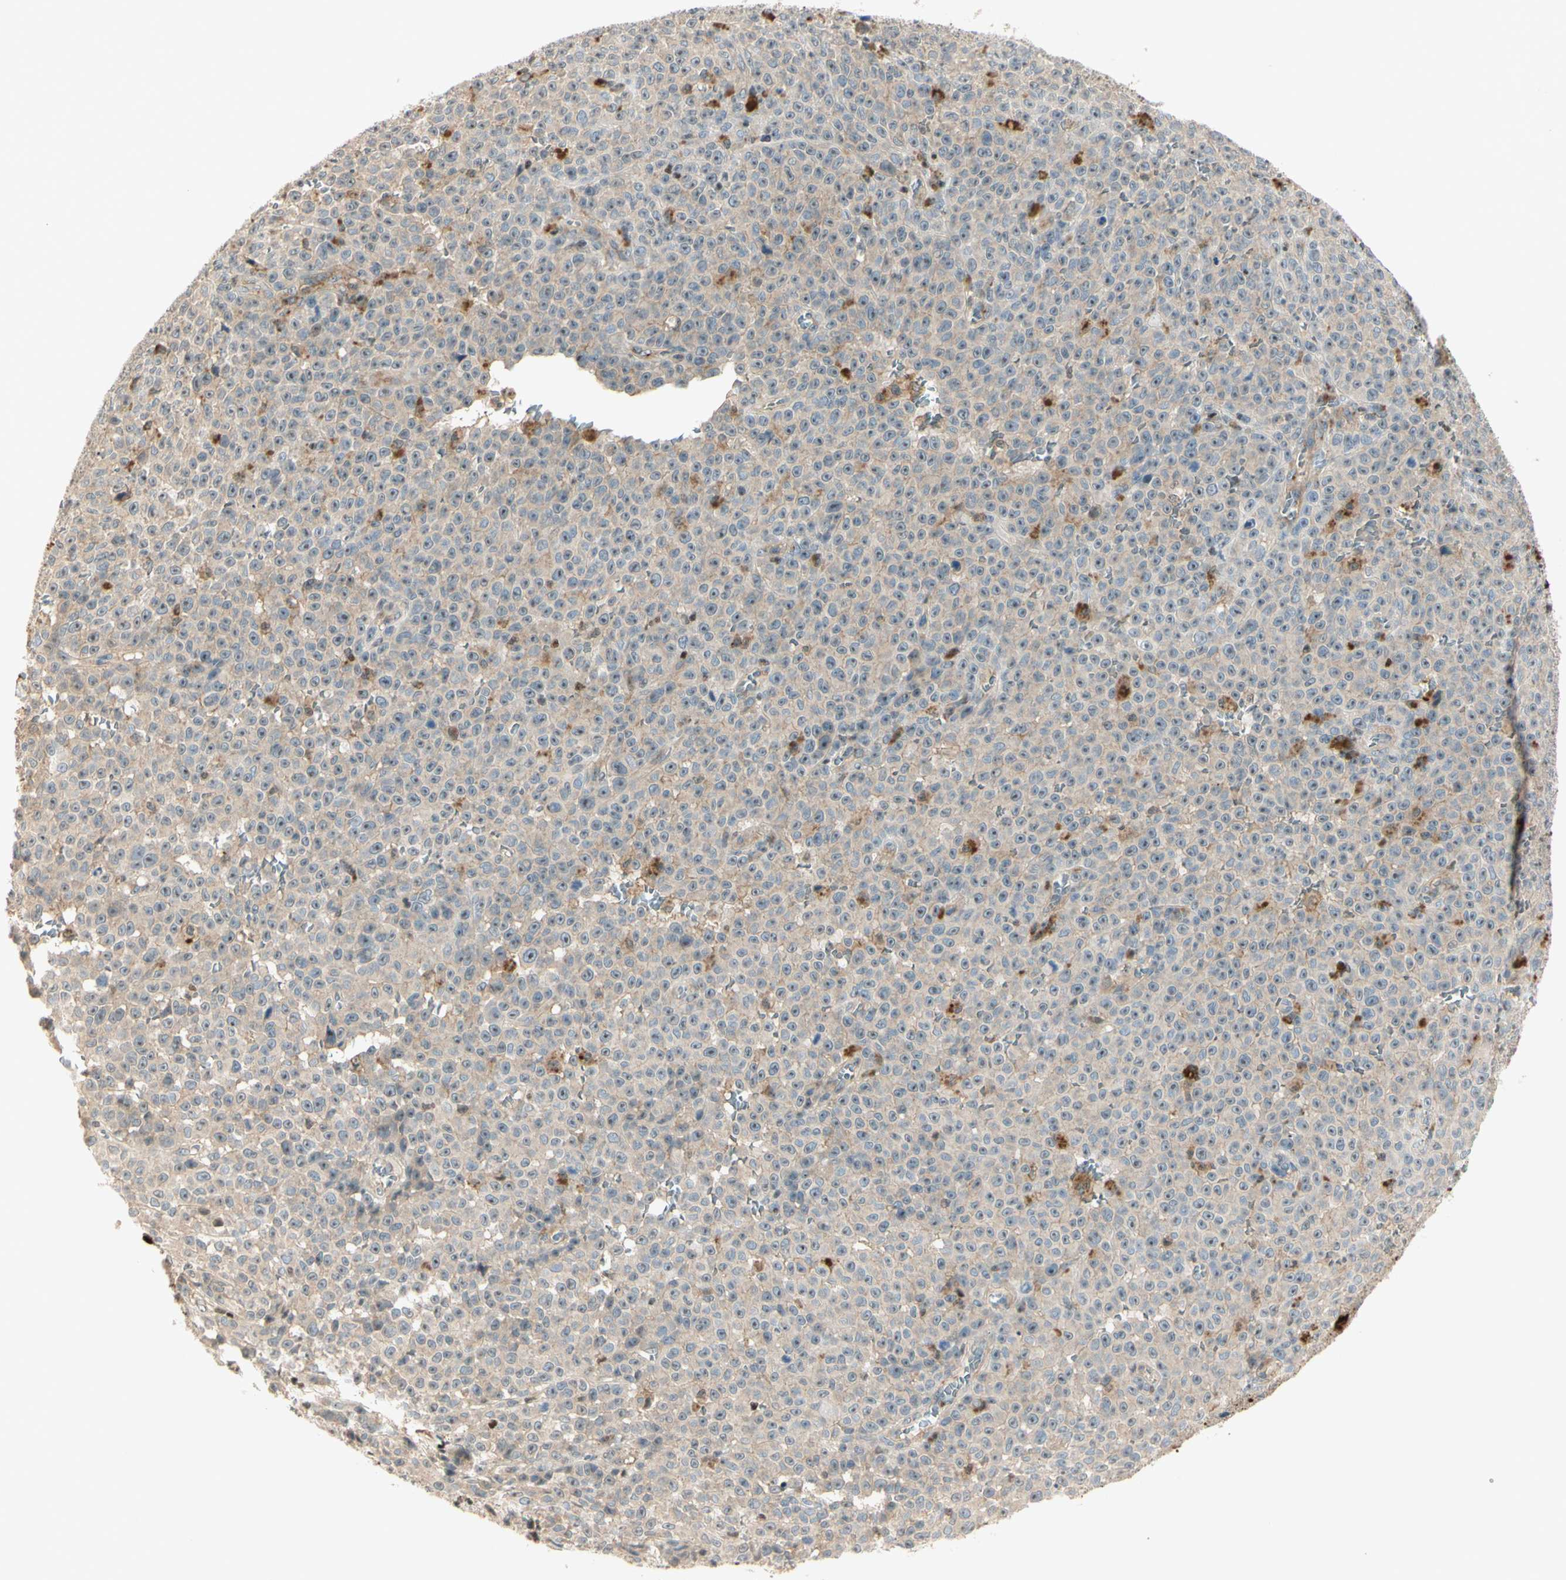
{"staining": {"intensity": "weak", "quantity": ">75%", "location": "cytoplasmic/membranous"}, "tissue": "melanoma", "cell_type": "Tumor cells", "image_type": "cancer", "snomed": [{"axis": "morphology", "description": "Malignant melanoma, NOS"}, {"axis": "topography", "description": "Skin"}], "caption": "A brown stain shows weak cytoplasmic/membranous staining of a protein in melanoma tumor cells. The staining is performed using DAB brown chromogen to label protein expression. The nuclei are counter-stained blue using hematoxylin.", "gene": "NFYA", "patient": {"sex": "female", "age": 82}}